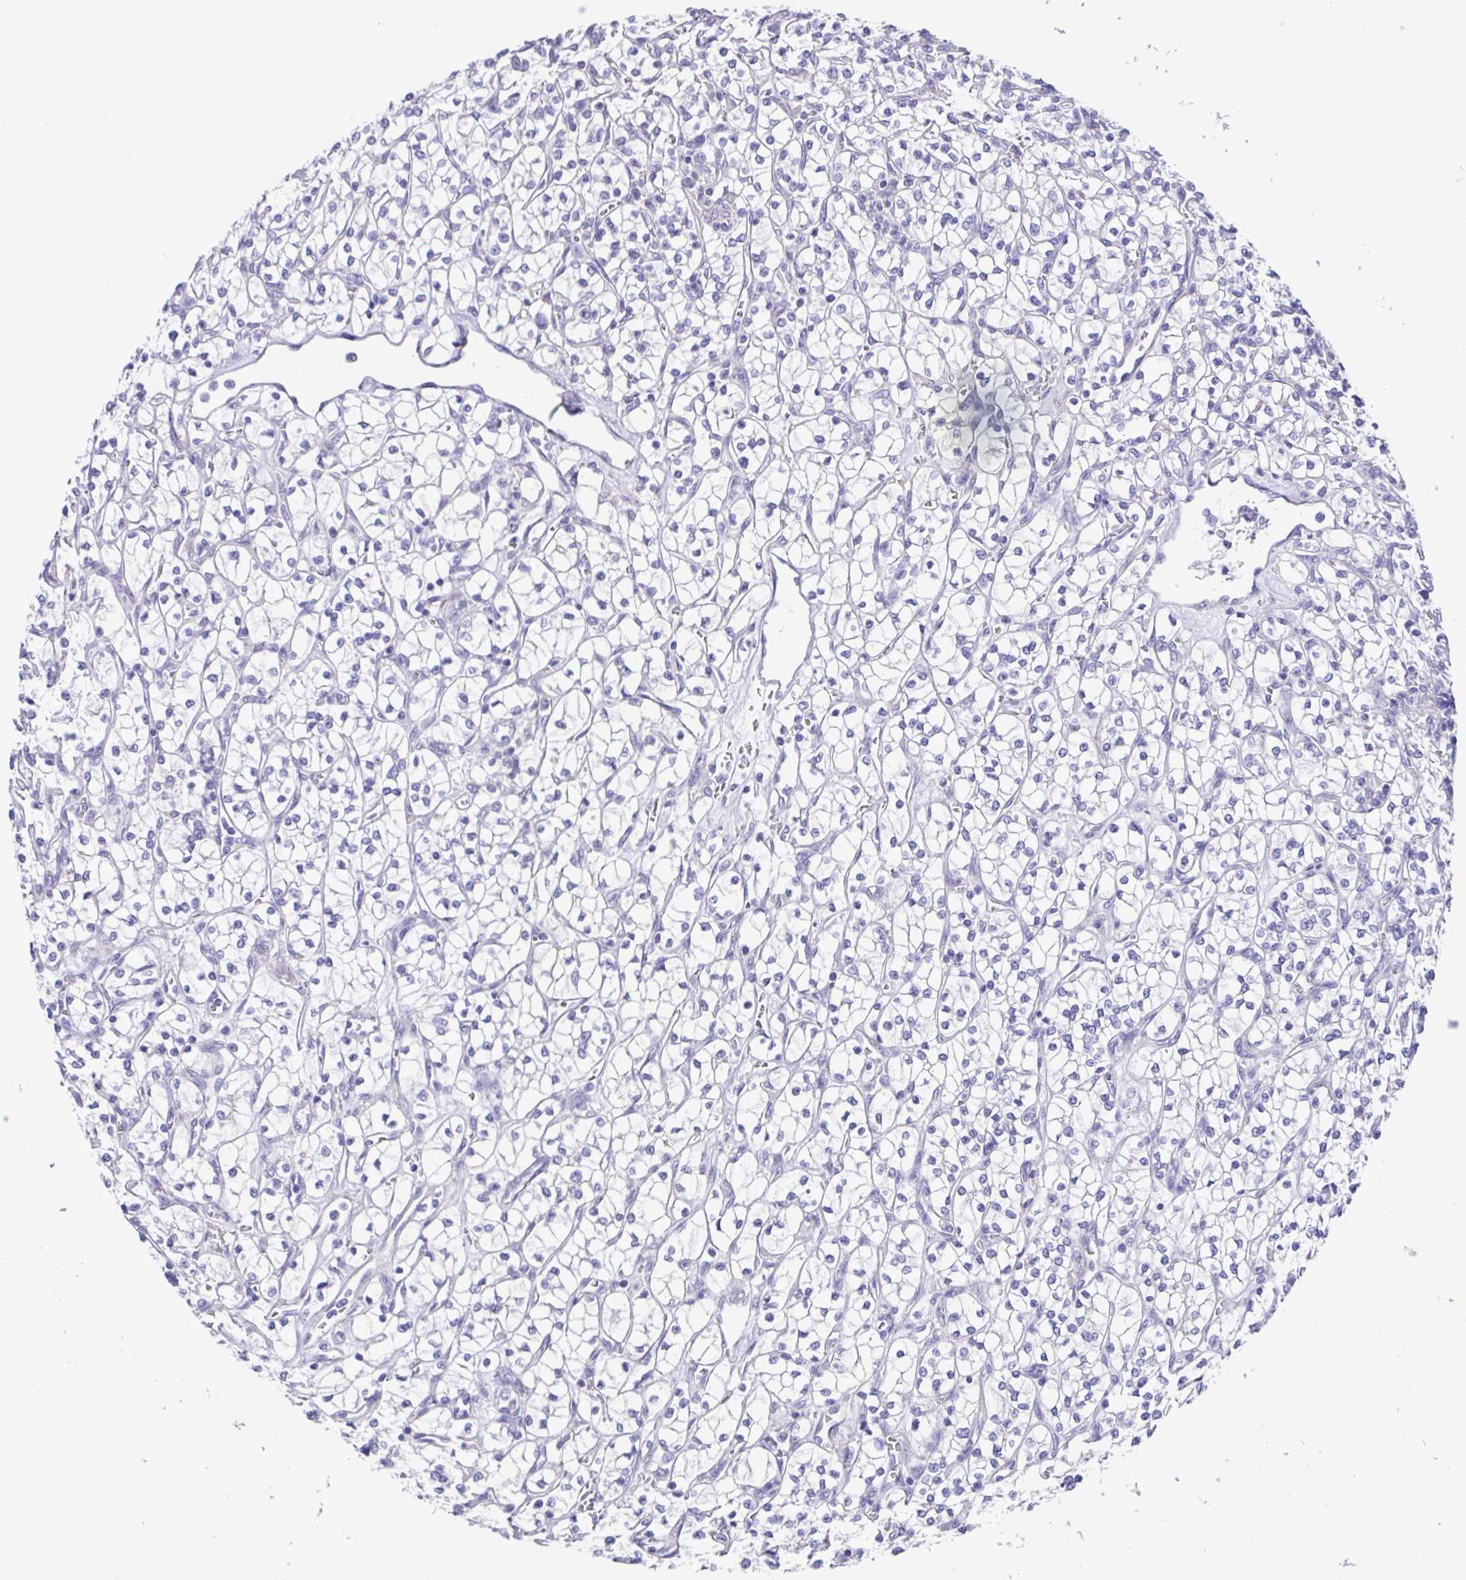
{"staining": {"intensity": "negative", "quantity": "none", "location": "none"}, "tissue": "renal cancer", "cell_type": "Tumor cells", "image_type": "cancer", "snomed": [{"axis": "morphology", "description": "Adenocarcinoma, NOS"}, {"axis": "topography", "description": "Kidney"}], "caption": "A high-resolution photomicrograph shows immunohistochemistry (IHC) staining of adenocarcinoma (renal), which reveals no significant staining in tumor cells.", "gene": "ISM2", "patient": {"sex": "female", "age": 64}}